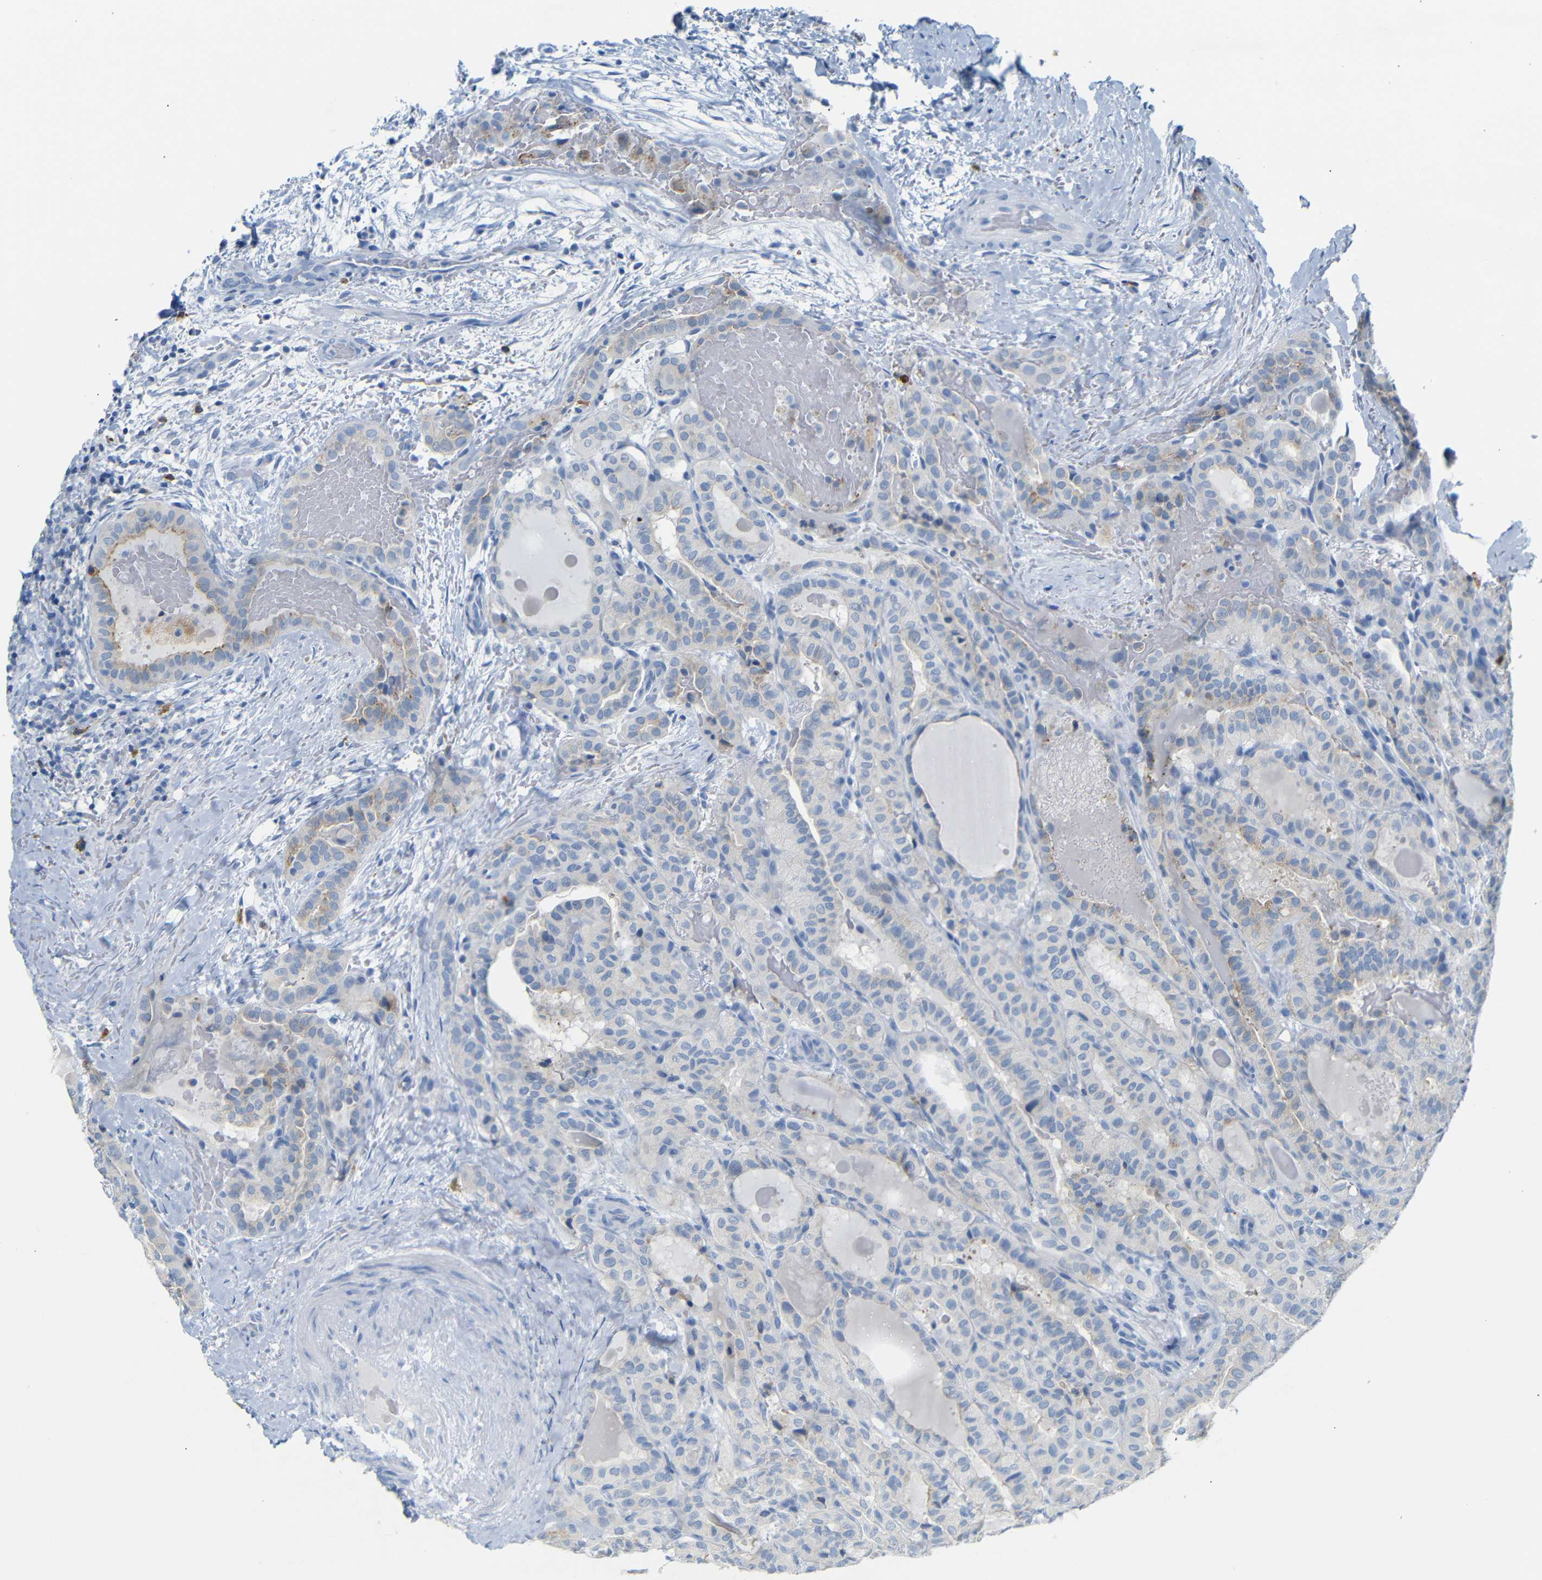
{"staining": {"intensity": "weak", "quantity": "<25%", "location": "cytoplasmic/membranous"}, "tissue": "thyroid cancer", "cell_type": "Tumor cells", "image_type": "cancer", "snomed": [{"axis": "morphology", "description": "Papillary adenocarcinoma, NOS"}, {"axis": "topography", "description": "Thyroid gland"}], "caption": "Human thyroid cancer stained for a protein using IHC demonstrates no expression in tumor cells.", "gene": "FCRL1", "patient": {"sex": "male", "age": 77}}